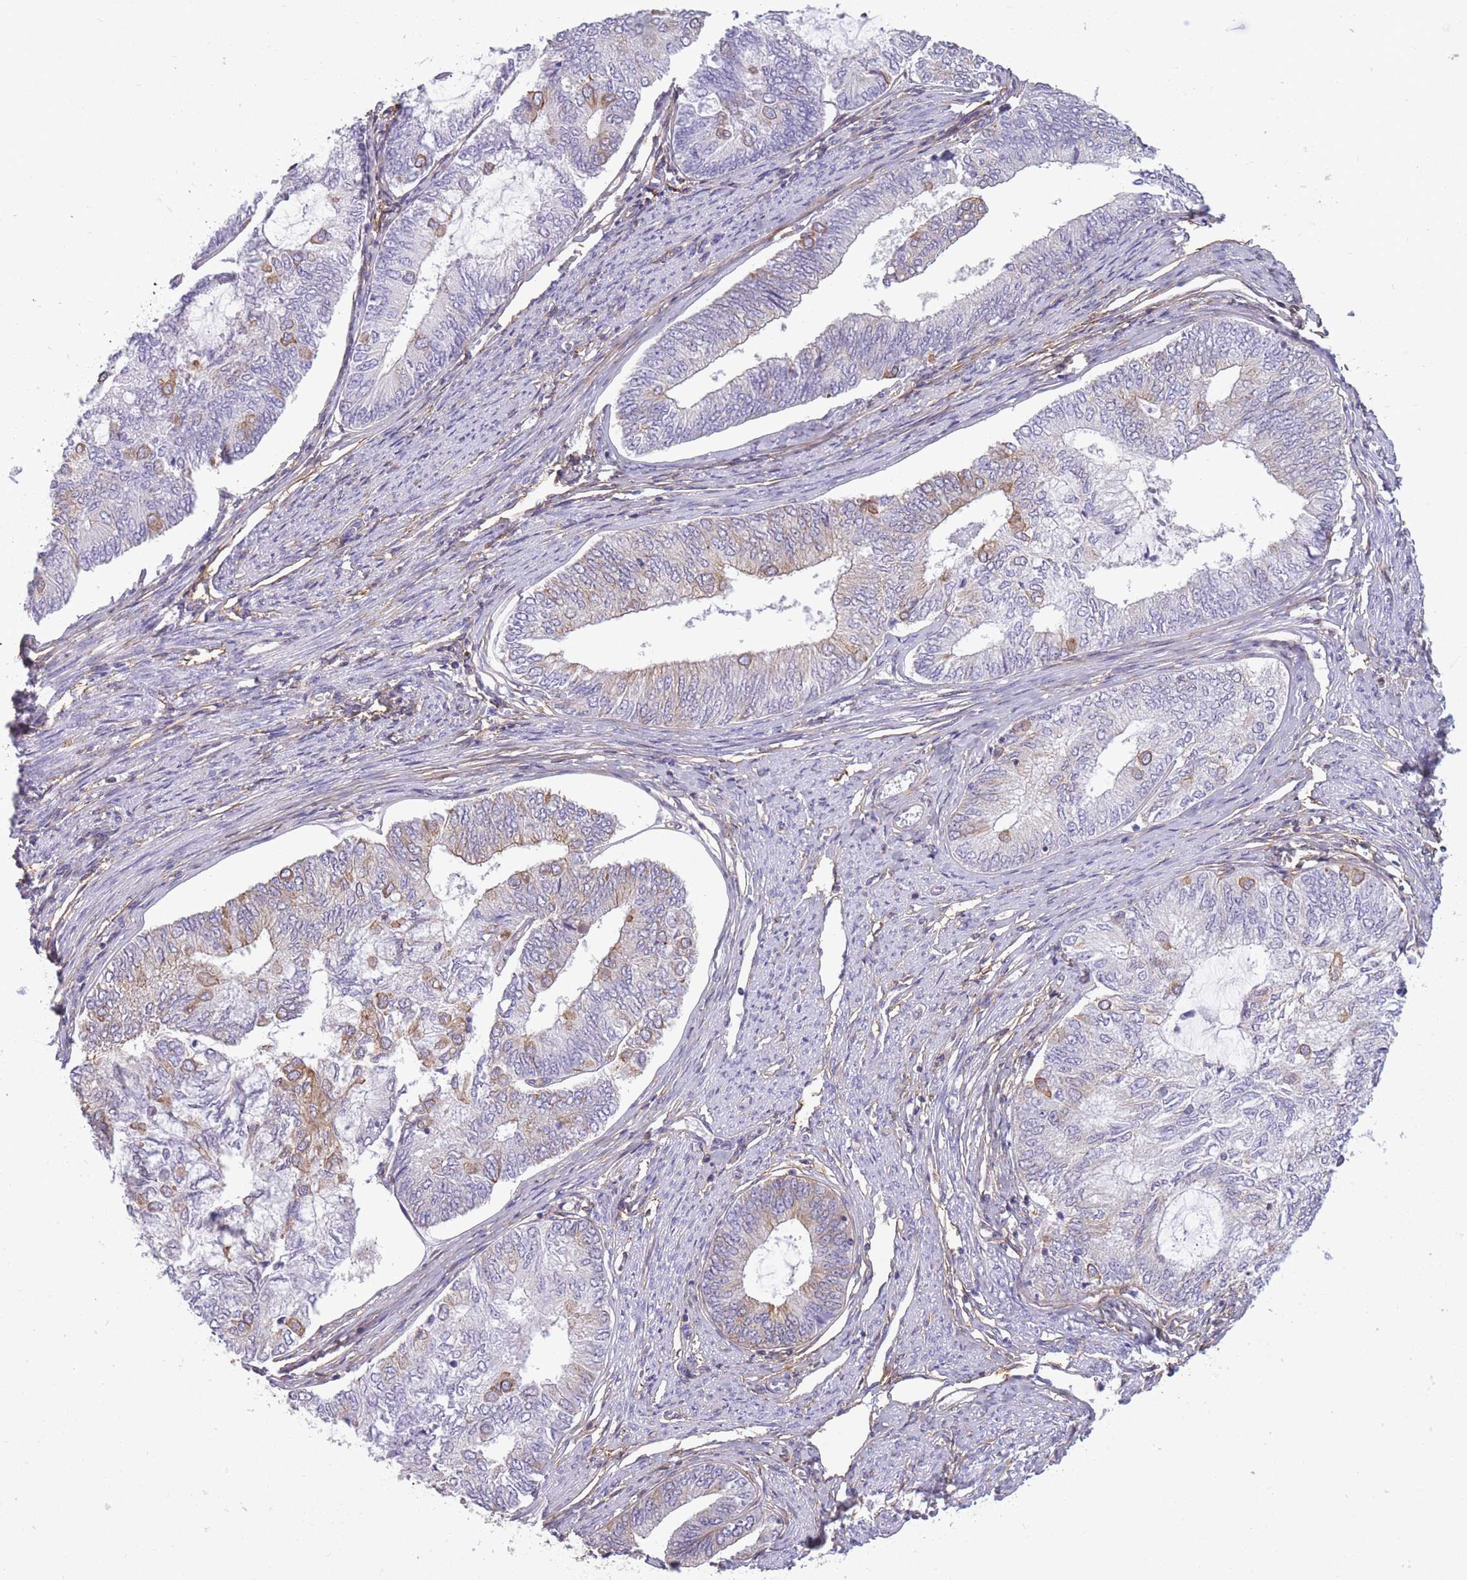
{"staining": {"intensity": "moderate", "quantity": "<25%", "location": "cytoplasmic/membranous"}, "tissue": "endometrial cancer", "cell_type": "Tumor cells", "image_type": "cancer", "snomed": [{"axis": "morphology", "description": "Adenocarcinoma, NOS"}, {"axis": "topography", "description": "Endometrium"}], "caption": "Moderate cytoplasmic/membranous positivity is appreciated in about <25% of tumor cells in endometrial adenocarcinoma.", "gene": "ADD1", "patient": {"sex": "female", "age": 68}}